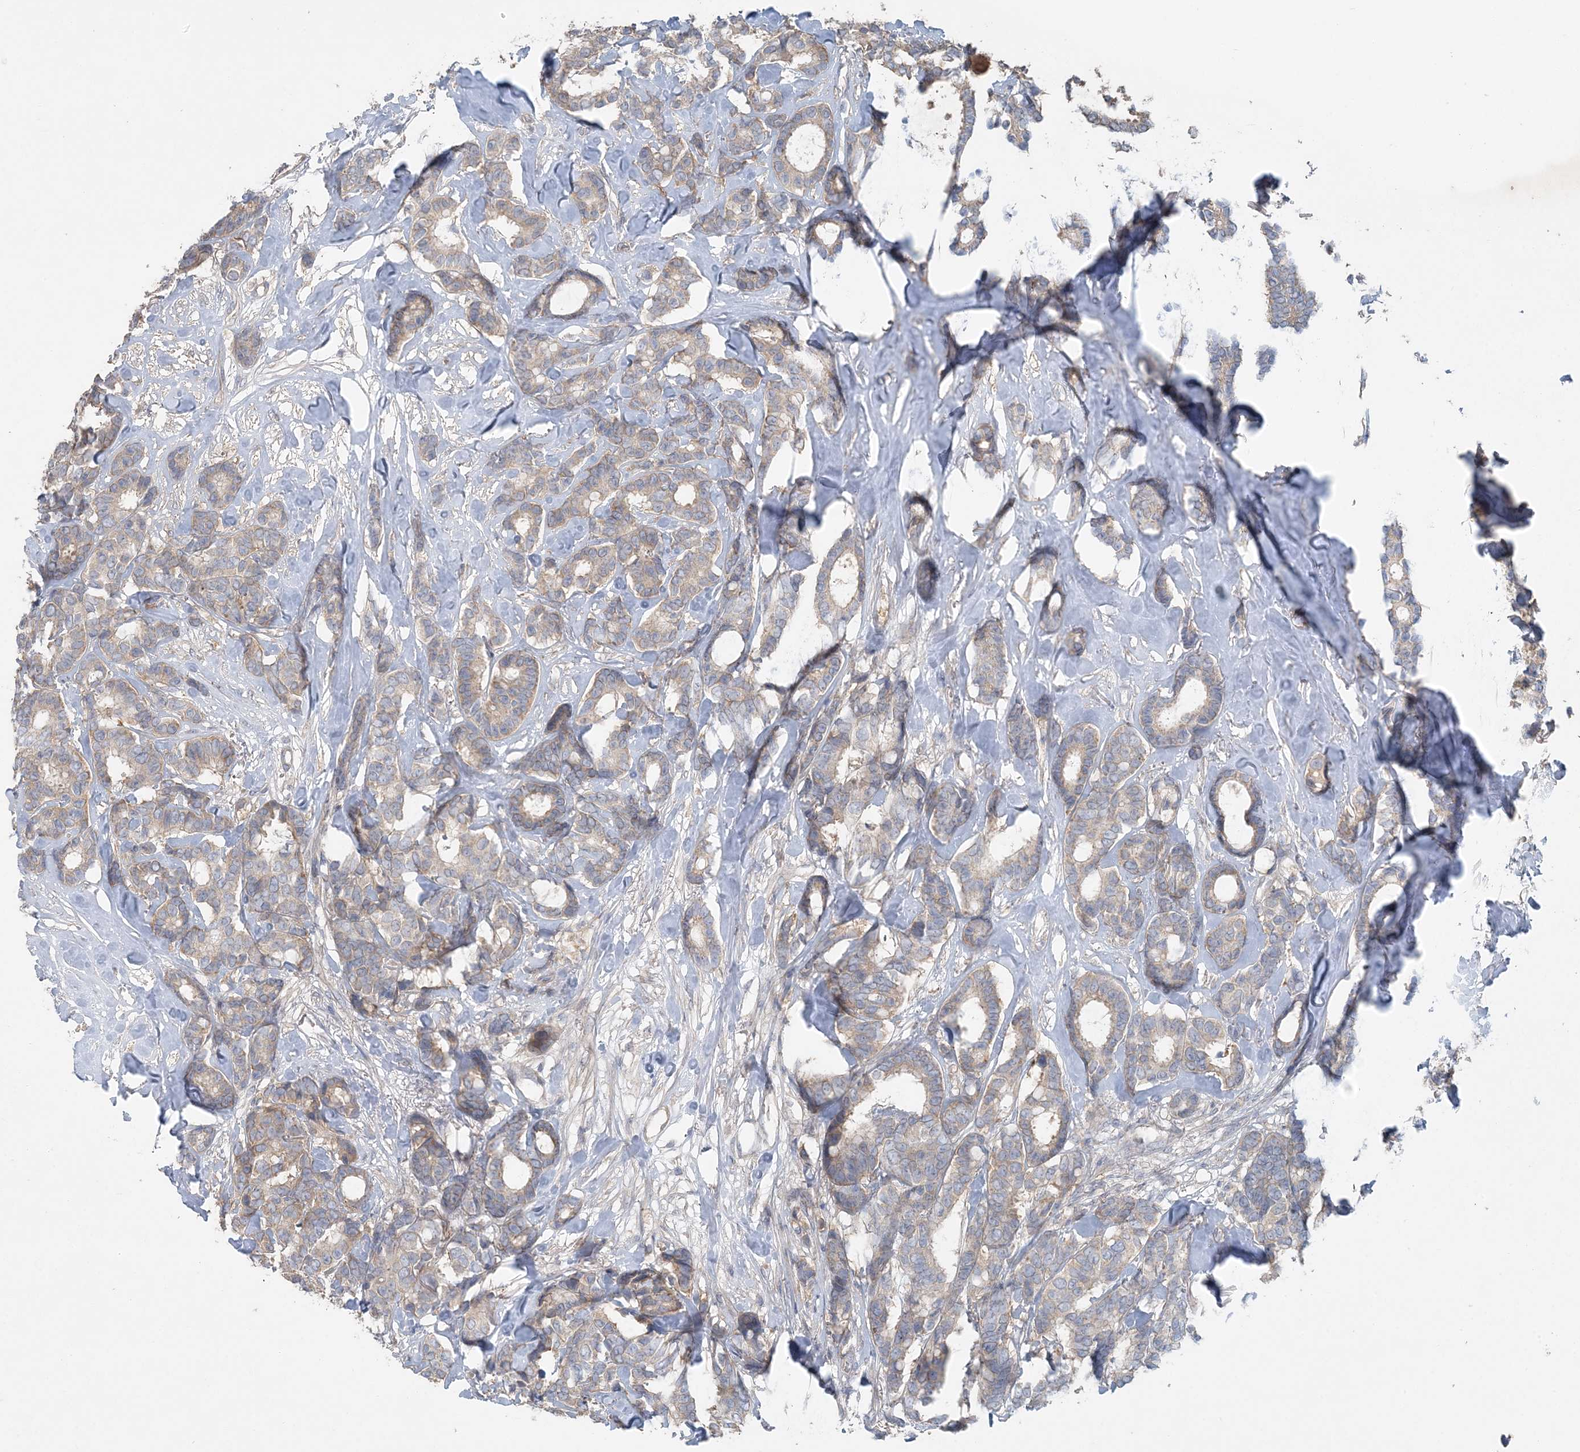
{"staining": {"intensity": "weak", "quantity": ">75%", "location": "cytoplasmic/membranous"}, "tissue": "breast cancer", "cell_type": "Tumor cells", "image_type": "cancer", "snomed": [{"axis": "morphology", "description": "Duct carcinoma"}, {"axis": "topography", "description": "Breast"}], "caption": "Protein analysis of breast cancer (infiltrating ductal carcinoma) tissue displays weak cytoplasmic/membranous expression in approximately >75% of tumor cells.", "gene": "SLC4A10", "patient": {"sex": "female", "age": 87}}